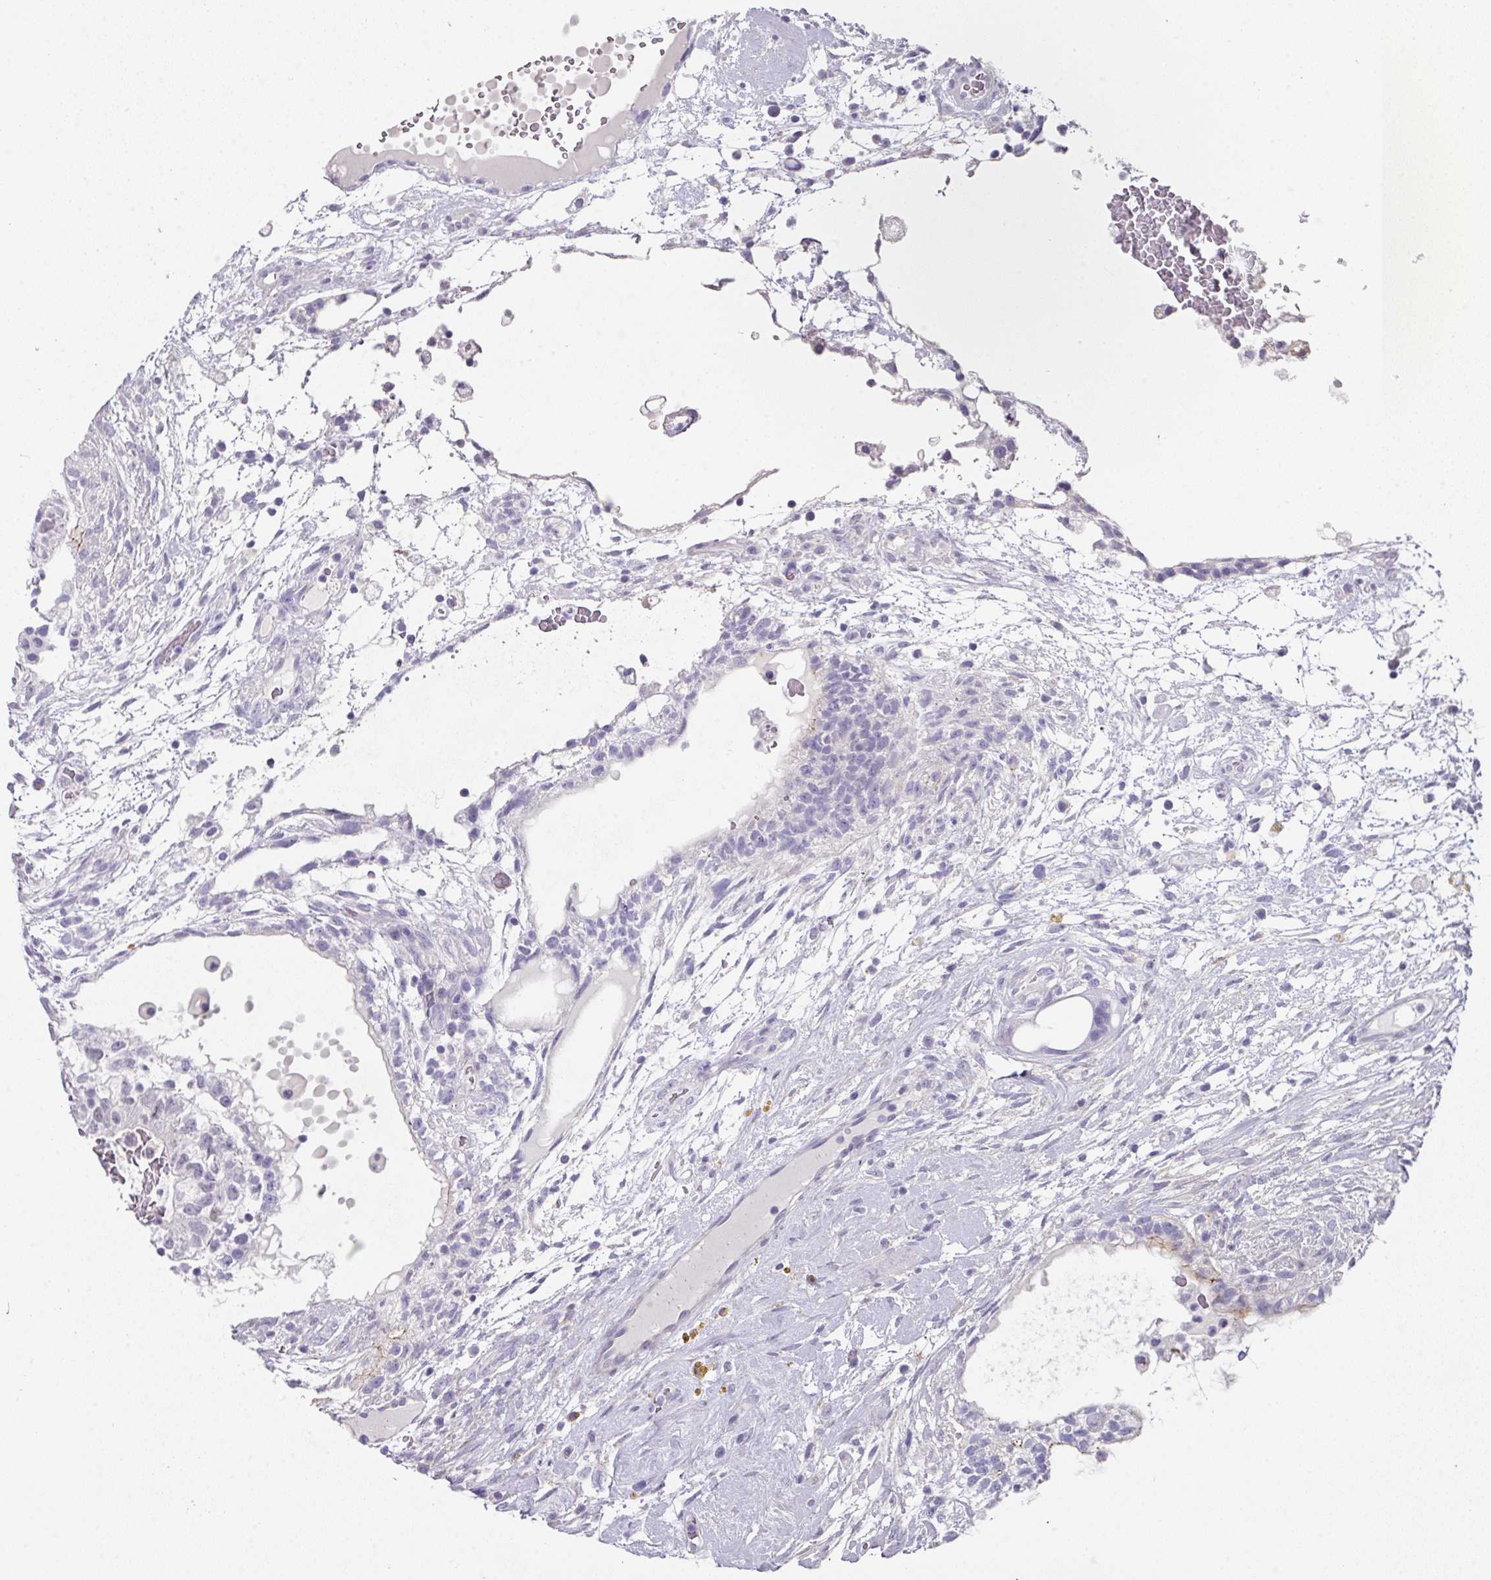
{"staining": {"intensity": "negative", "quantity": "none", "location": "none"}, "tissue": "testis cancer", "cell_type": "Tumor cells", "image_type": "cancer", "snomed": [{"axis": "morphology", "description": "Carcinoma, Embryonal, NOS"}, {"axis": "topography", "description": "Testis"}], "caption": "Immunohistochemical staining of human testis embryonal carcinoma demonstrates no significant expression in tumor cells.", "gene": "ANKRD29", "patient": {"sex": "male", "age": 32}}